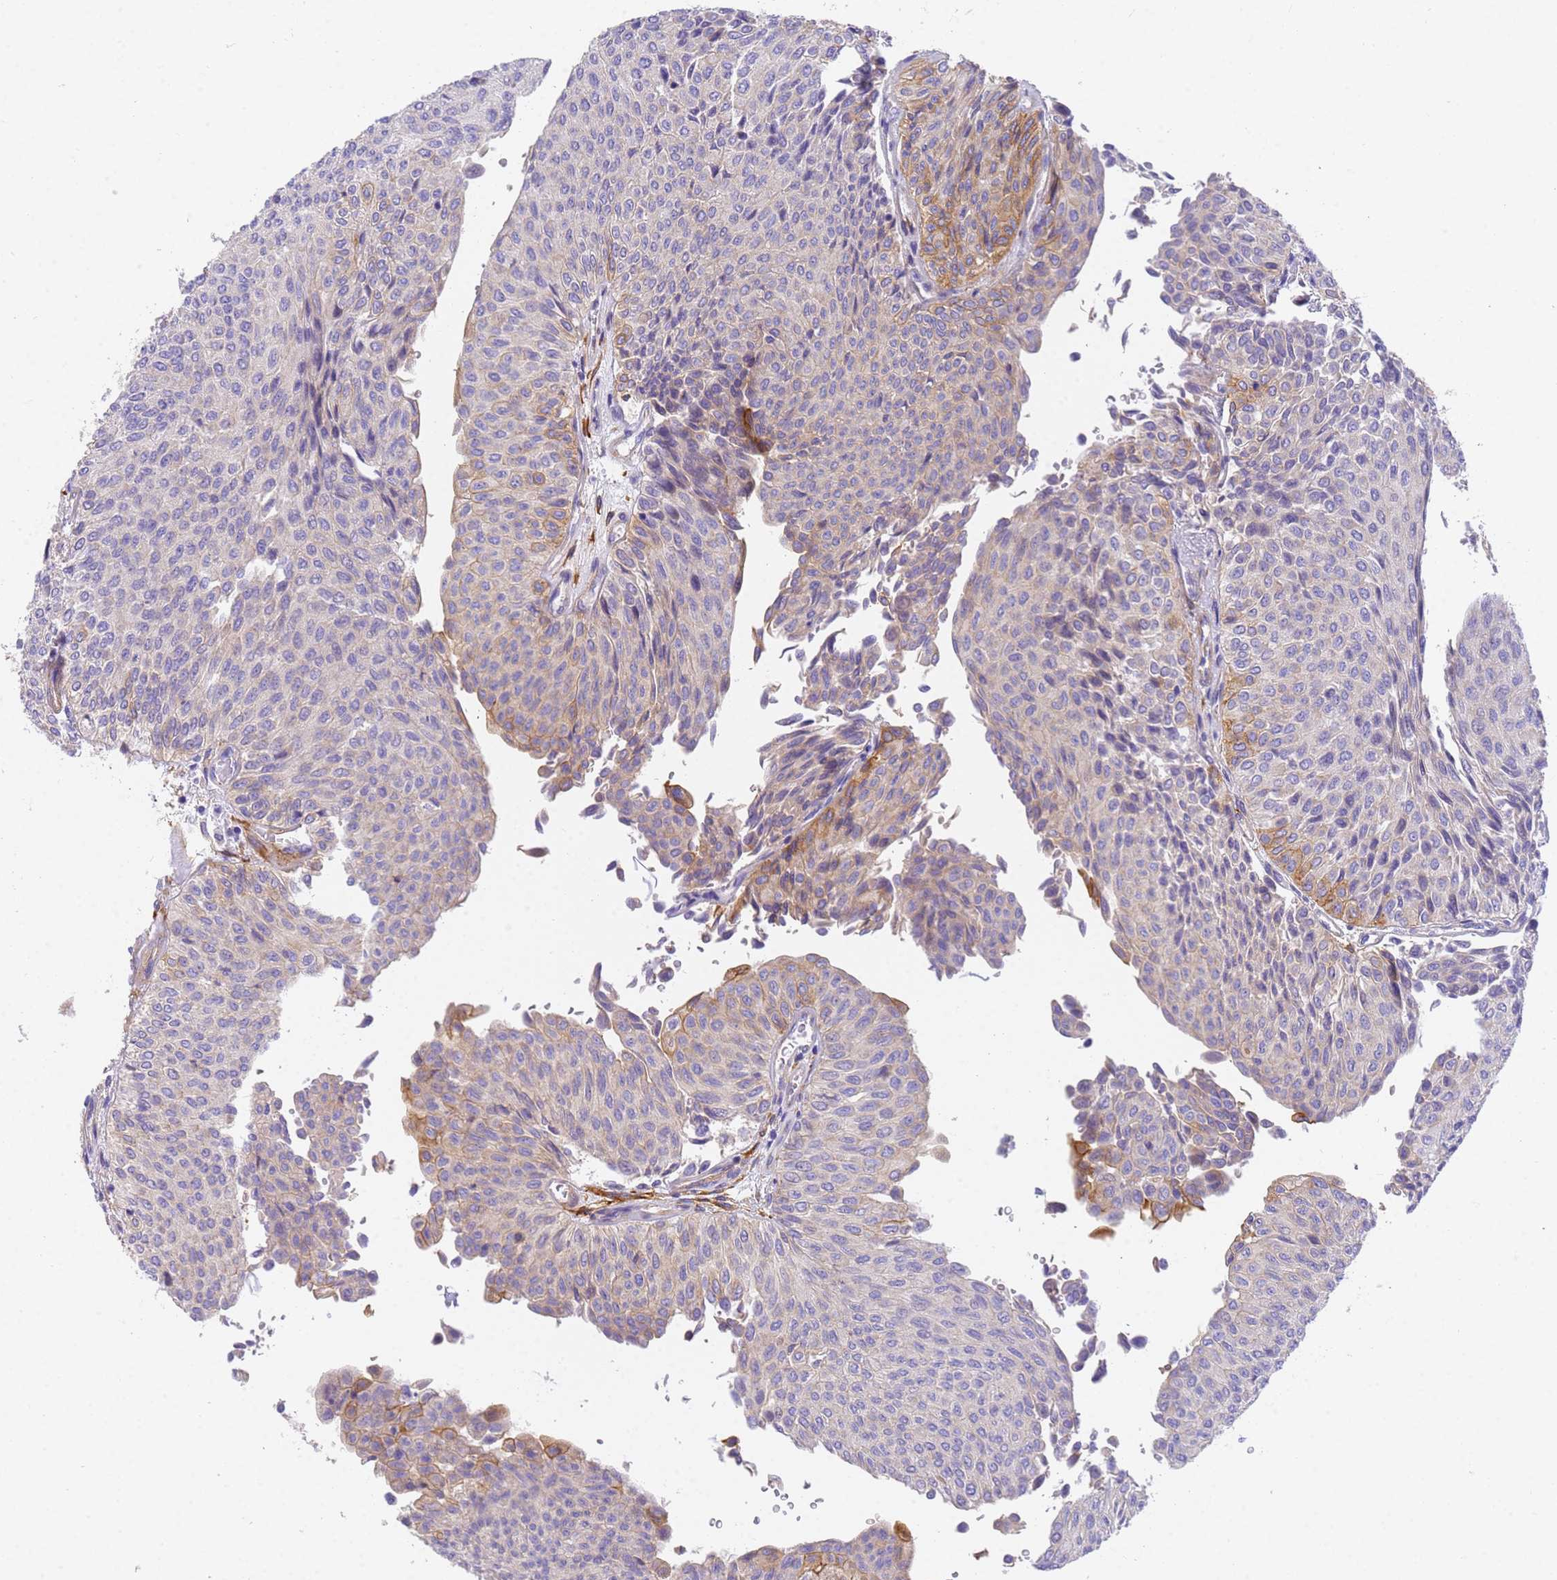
{"staining": {"intensity": "moderate", "quantity": "<25%", "location": "cytoplasmic/membranous"}, "tissue": "urothelial cancer", "cell_type": "Tumor cells", "image_type": "cancer", "snomed": [{"axis": "morphology", "description": "Urothelial carcinoma, Low grade"}, {"axis": "topography", "description": "Urinary bladder"}], "caption": "This image shows urothelial cancer stained with IHC to label a protein in brown. The cytoplasmic/membranous of tumor cells show moderate positivity for the protein. Nuclei are counter-stained blue.", "gene": "MVB12A", "patient": {"sex": "male", "age": 78}}